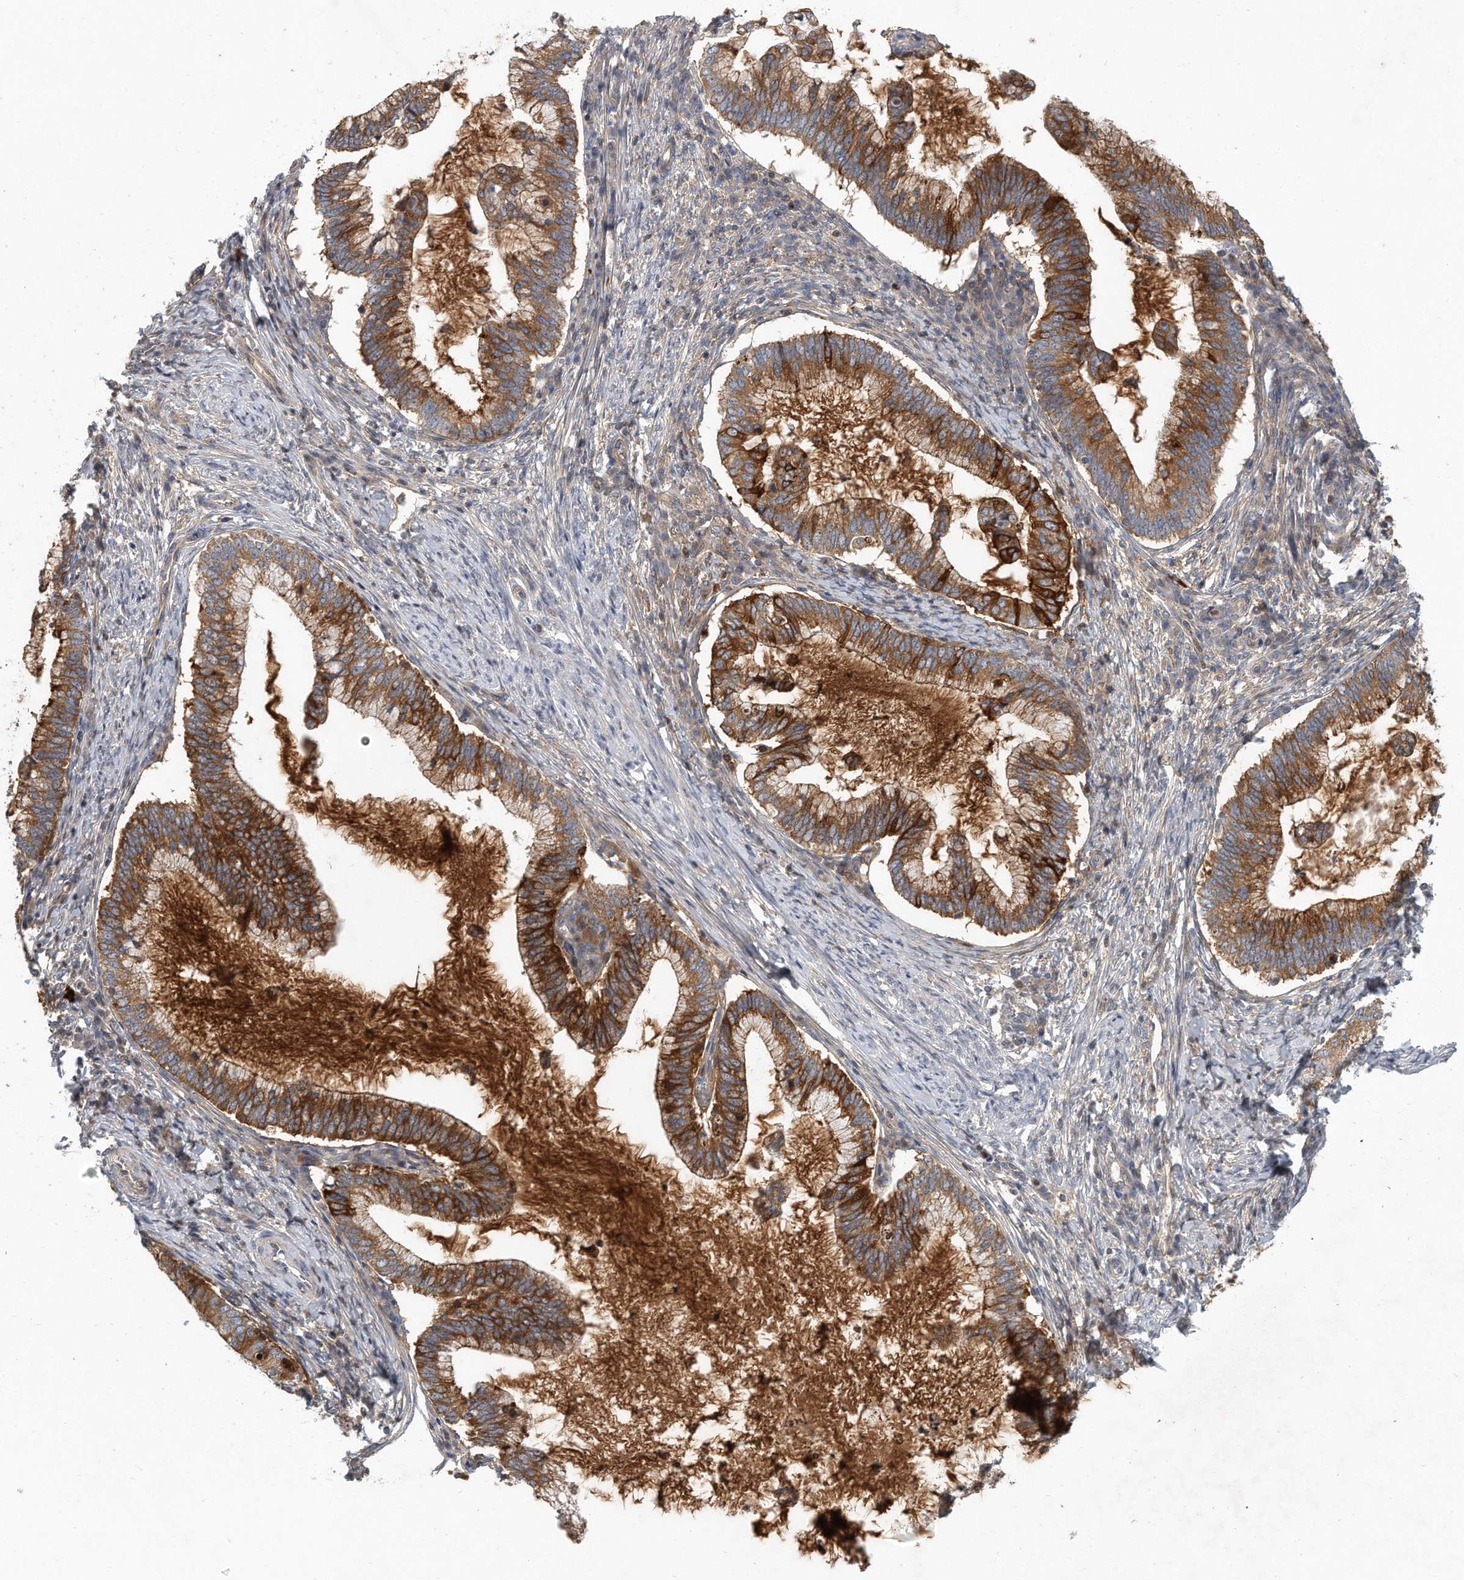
{"staining": {"intensity": "strong", "quantity": ">75%", "location": "cytoplasmic/membranous"}, "tissue": "cervical cancer", "cell_type": "Tumor cells", "image_type": "cancer", "snomed": [{"axis": "morphology", "description": "Adenocarcinoma, NOS"}, {"axis": "topography", "description": "Cervix"}], "caption": "Immunohistochemistry (IHC) (DAB (3,3'-diaminobenzidine)) staining of adenocarcinoma (cervical) shows strong cytoplasmic/membranous protein positivity in about >75% of tumor cells.", "gene": "PCDH8", "patient": {"sex": "female", "age": 36}}